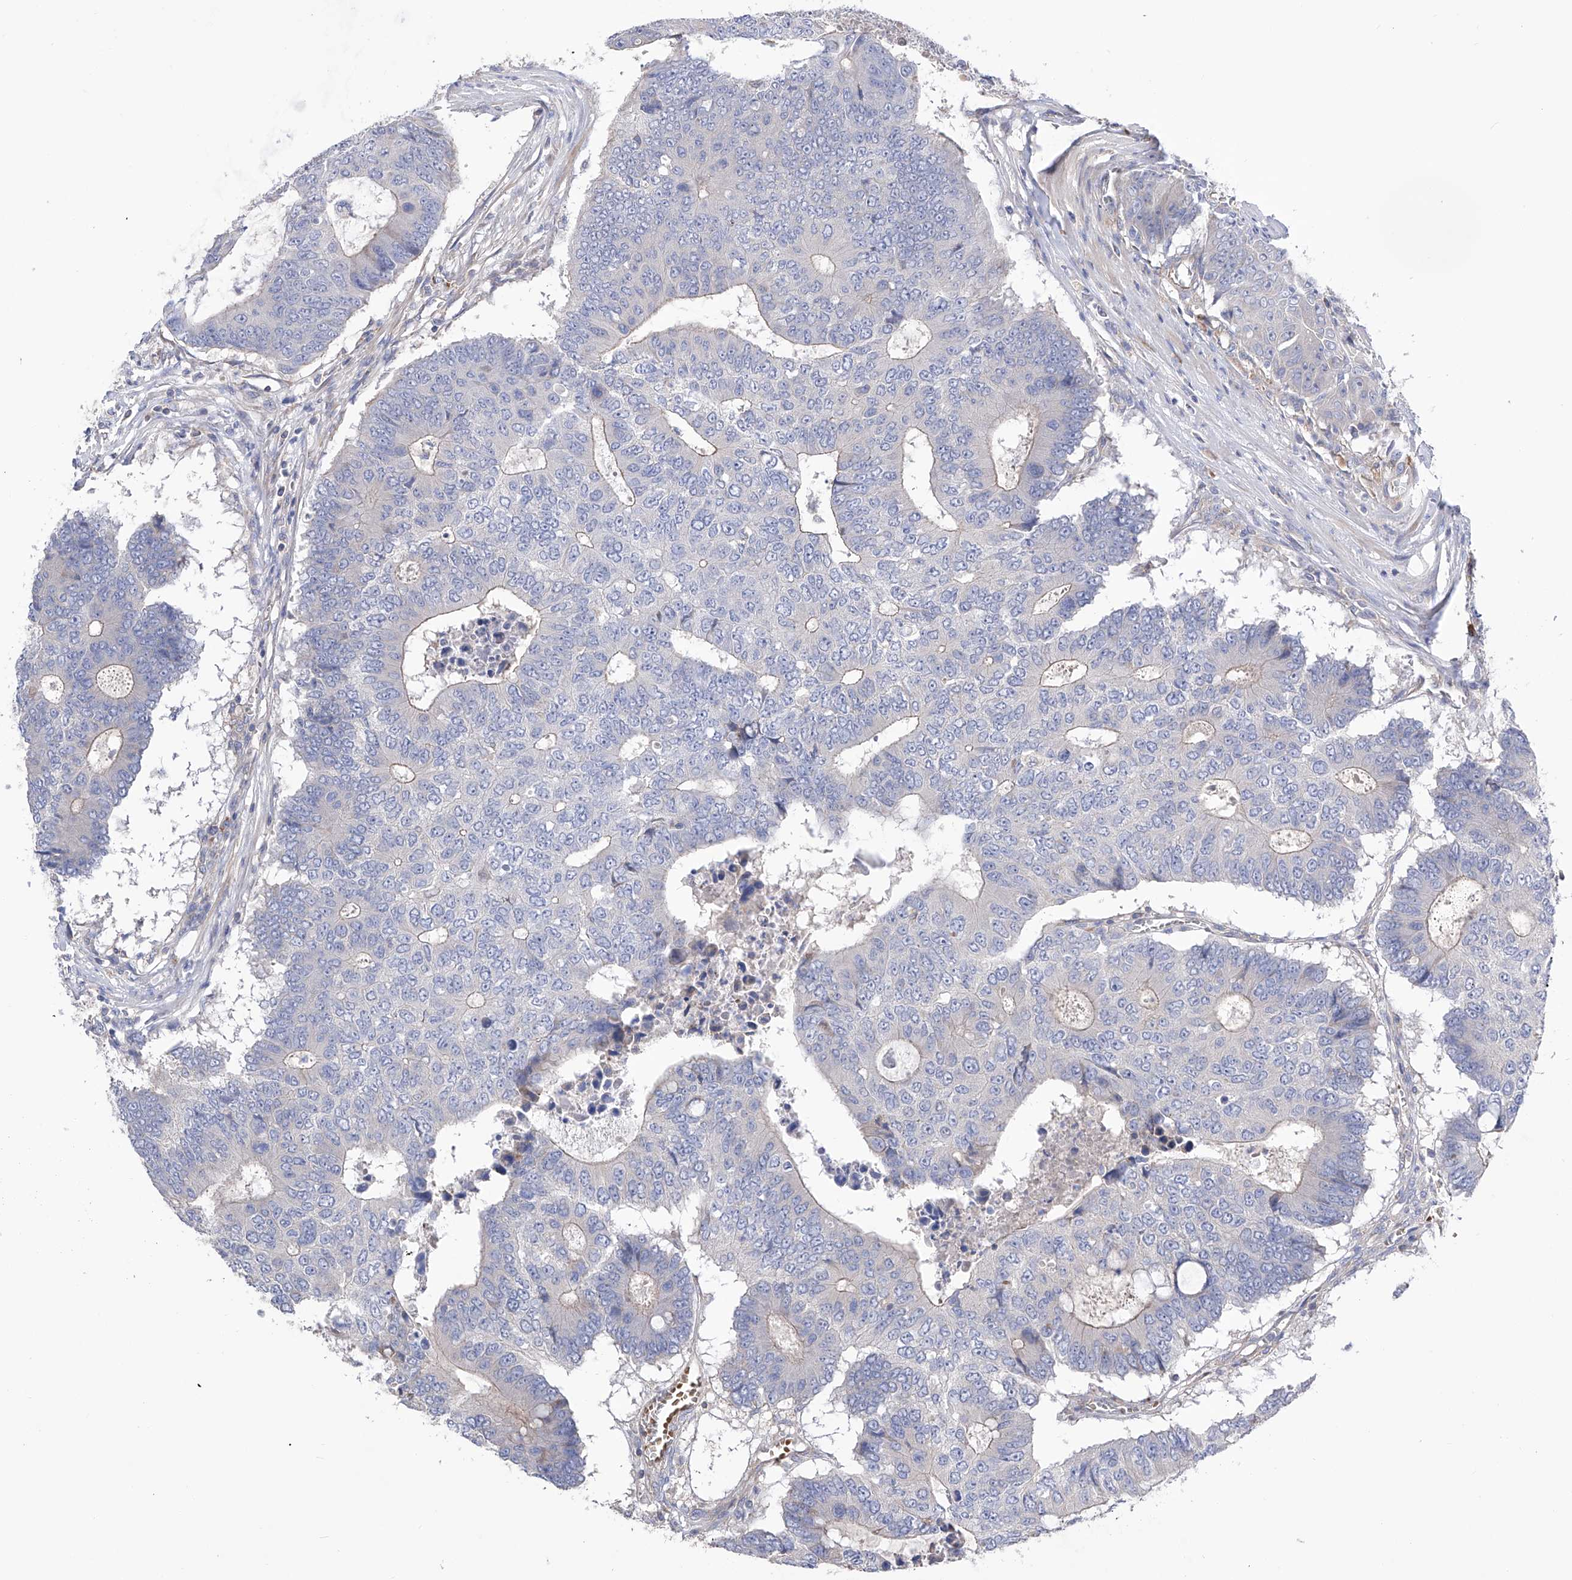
{"staining": {"intensity": "negative", "quantity": "none", "location": "none"}, "tissue": "colorectal cancer", "cell_type": "Tumor cells", "image_type": "cancer", "snomed": [{"axis": "morphology", "description": "Adenocarcinoma, NOS"}, {"axis": "topography", "description": "Colon"}], "caption": "Colorectal cancer (adenocarcinoma) stained for a protein using immunohistochemistry (IHC) demonstrates no positivity tumor cells.", "gene": "NFATC4", "patient": {"sex": "male", "age": 87}}